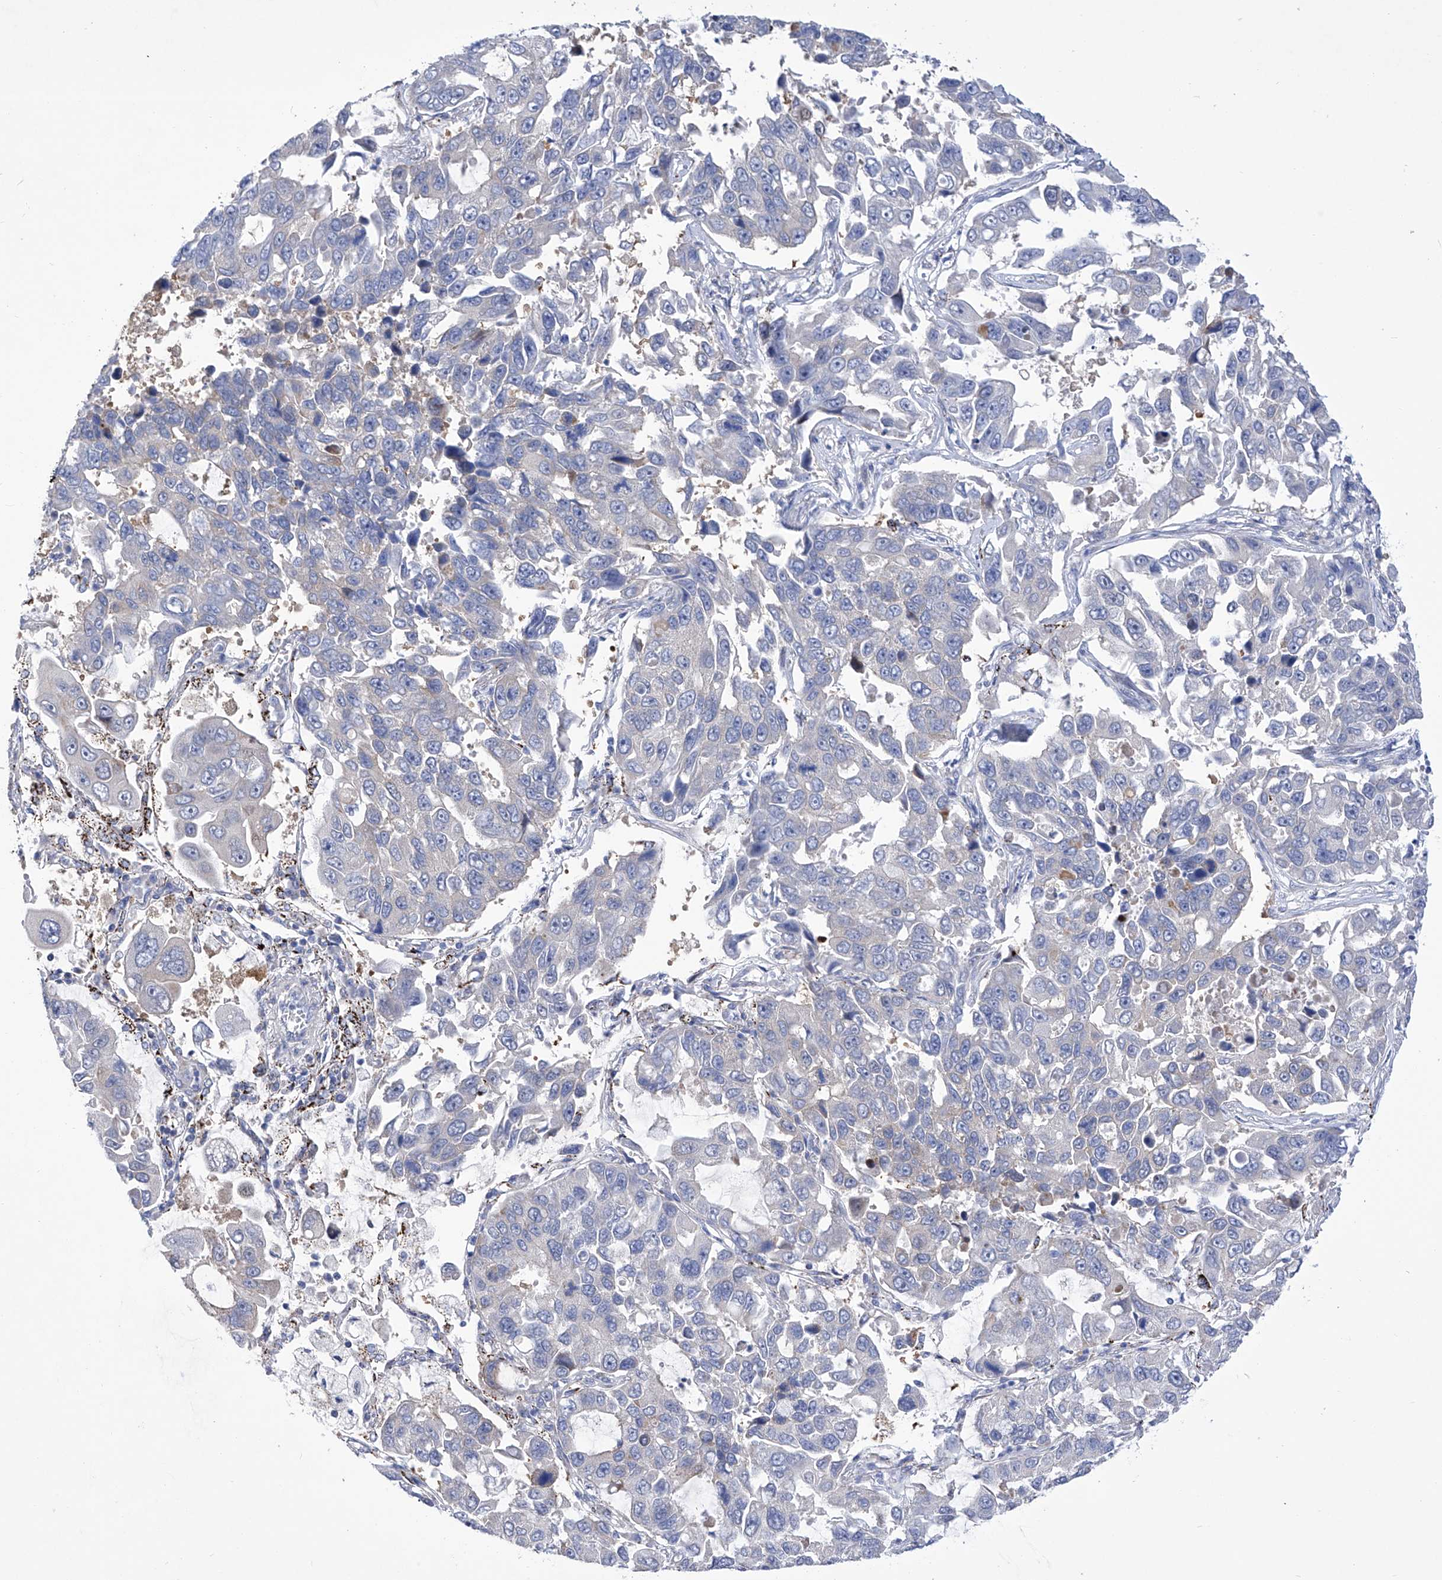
{"staining": {"intensity": "negative", "quantity": "none", "location": "none"}, "tissue": "lung cancer", "cell_type": "Tumor cells", "image_type": "cancer", "snomed": [{"axis": "morphology", "description": "Adenocarcinoma, NOS"}, {"axis": "topography", "description": "Lung"}], "caption": "Histopathology image shows no significant protein positivity in tumor cells of lung cancer. The staining was performed using DAB to visualize the protein expression in brown, while the nuclei were stained in blue with hematoxylin (Magnification: 20x).", "gene": "C1orf87", "patient": {"sex": "male", "age": 64}}